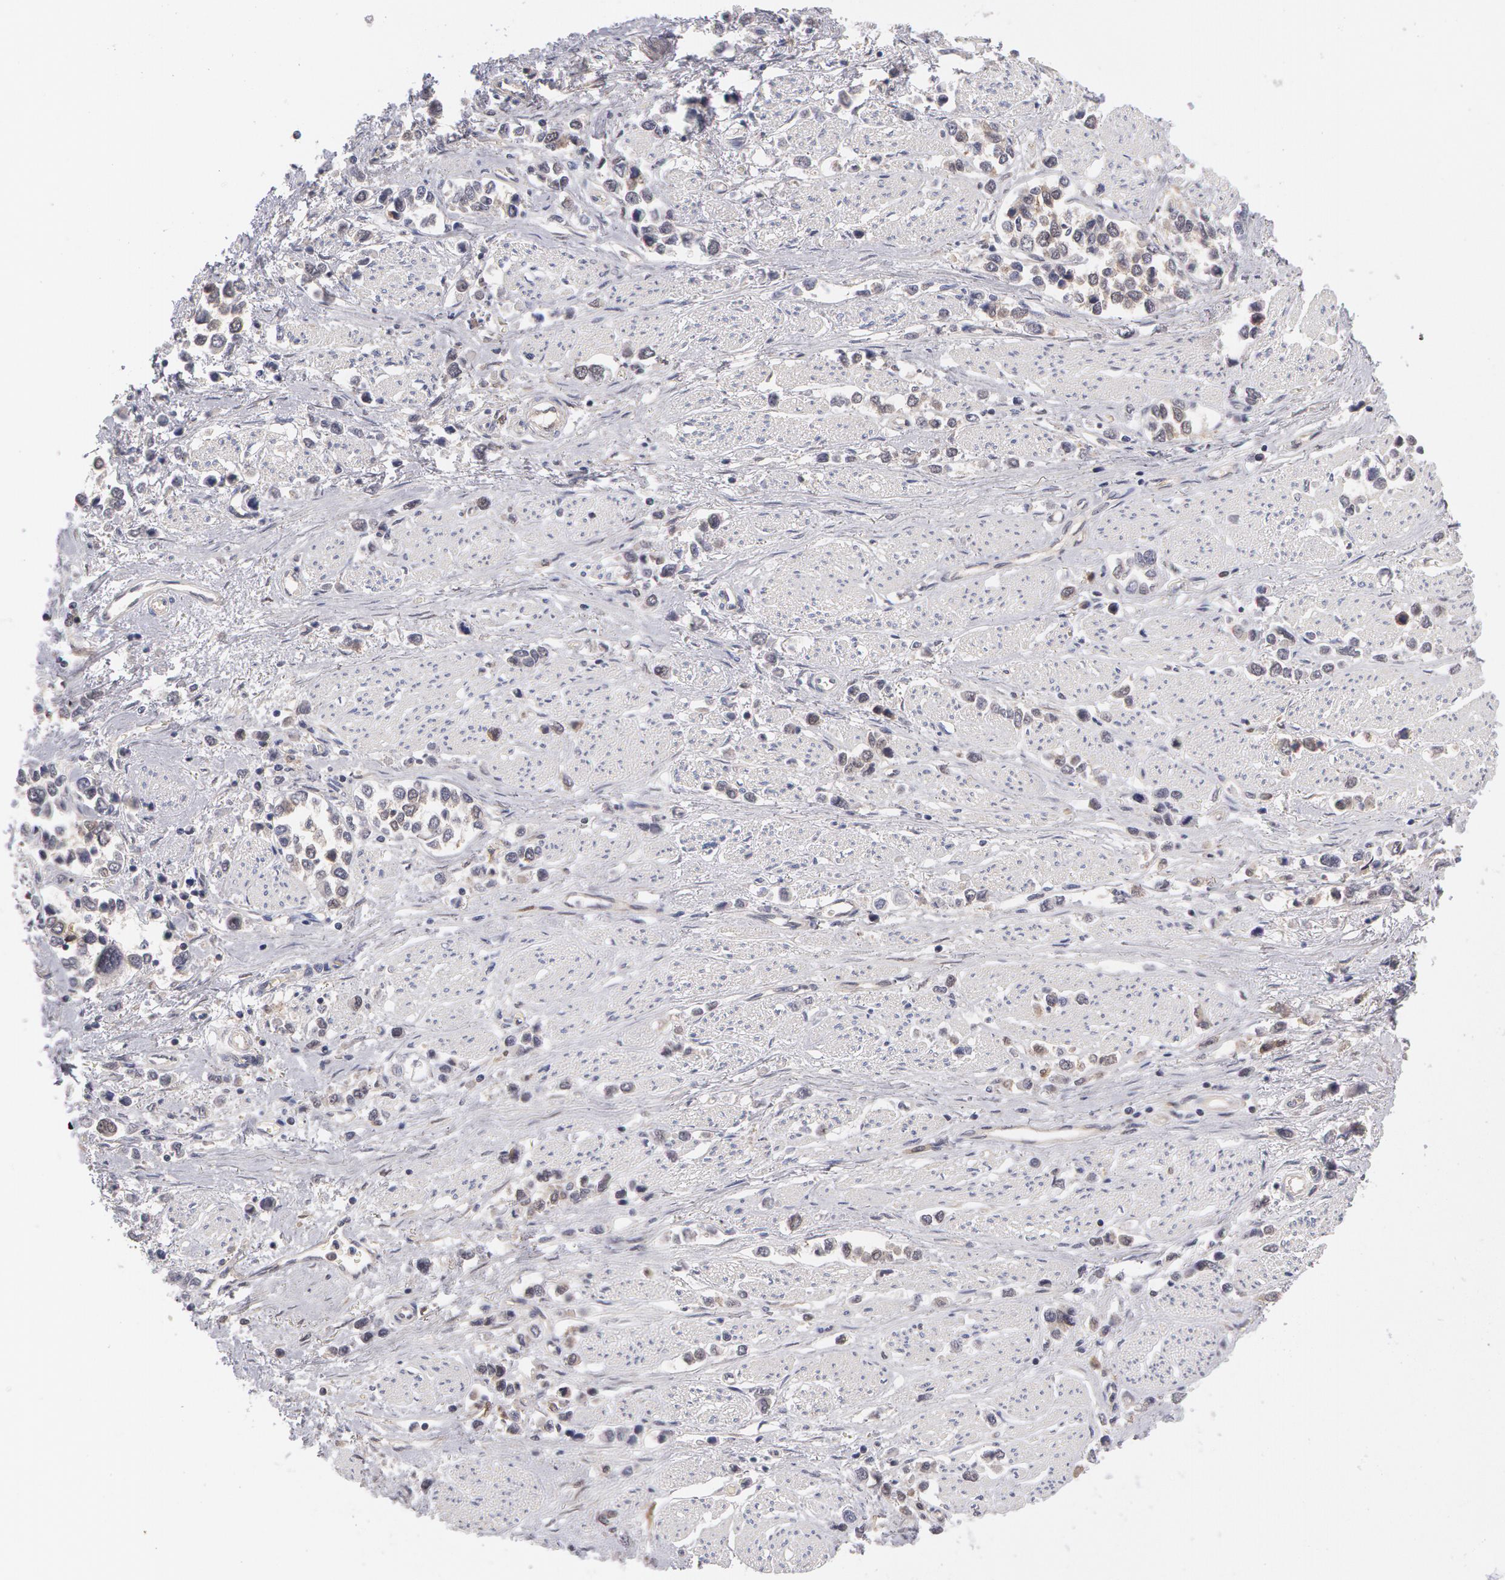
{"staining": {"intensity": "negative", "quantity": "none", "location": "none"}, "tissue": "stomach cancer", "cell_type": "Tumor cells", "image_type": "cancer", "snomed": [{"axis": "morphology", "description": "Adenocarcinoma, NOS"}, {"axis": "topography", "description": "Stomach, upper"}], "caption": "IHC micrograph of neoplastic tissue: adenocarcinoma (stomach) stained with DAB shows no significant protein staining in tumor cells.", "gene": "TXNRD1", "patient": {"sex": "male", "age": 76}}